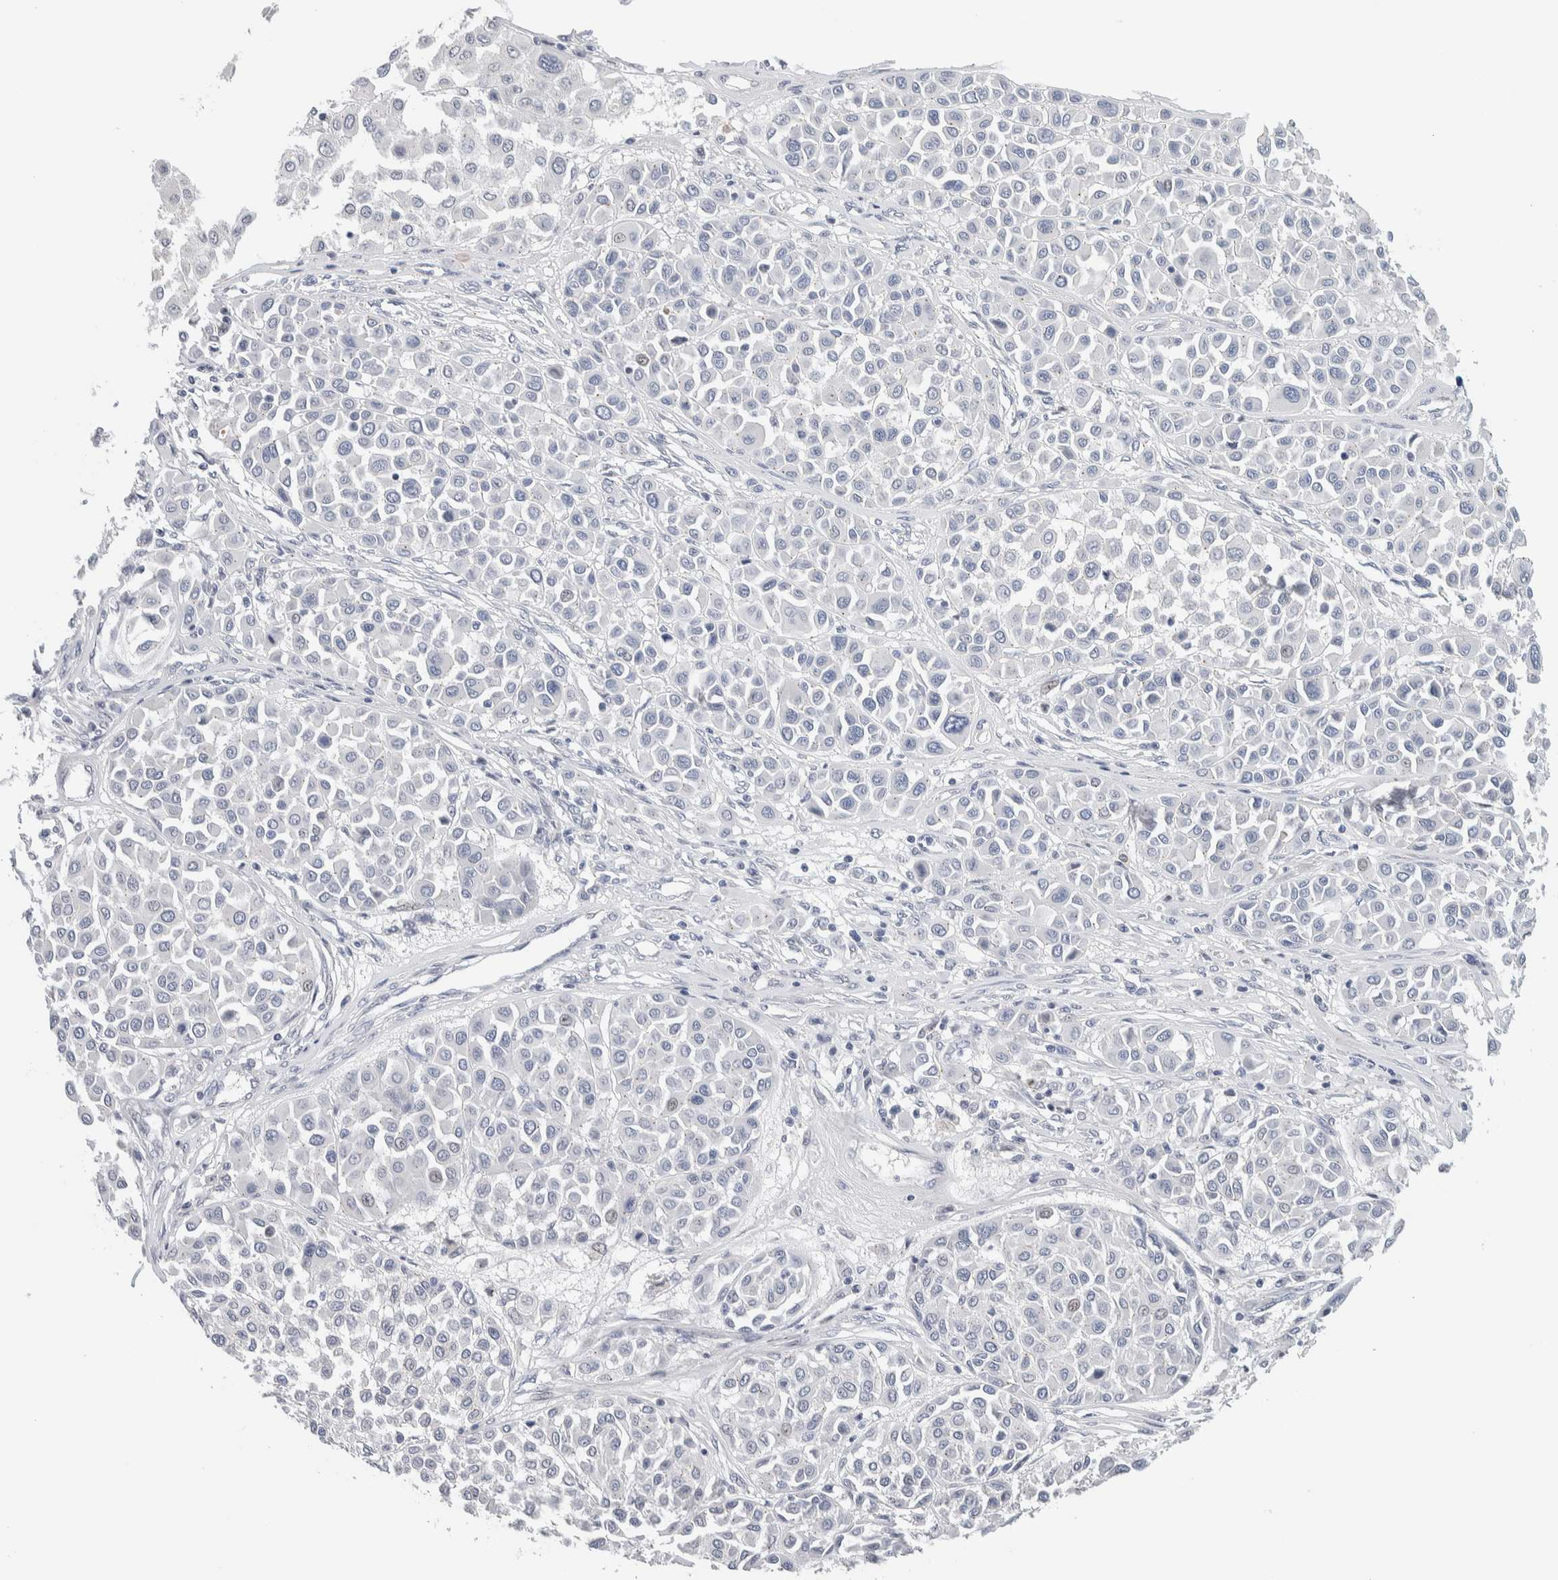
{"staining": {"intensity": "negative", "quantity": "none", "location": "none"}, "tissue": "melanoma", "cell_type": "Tumor cells", "image_type": "cancer", "snomed": [{"axis": "morphology", "description": "Malignant melanoma, Metastatic site"}, {"axis": "topography", "description": "Soft tissue"}], "caption": "This photomicrograph is of melanoma stained with immunohistochemistry to label a protein in brown with the nuclei are counter-stained blue. There is no staining in tumor cells.", "gene": "SCN2A", "patient": {"sex": "male", "age": 41}}